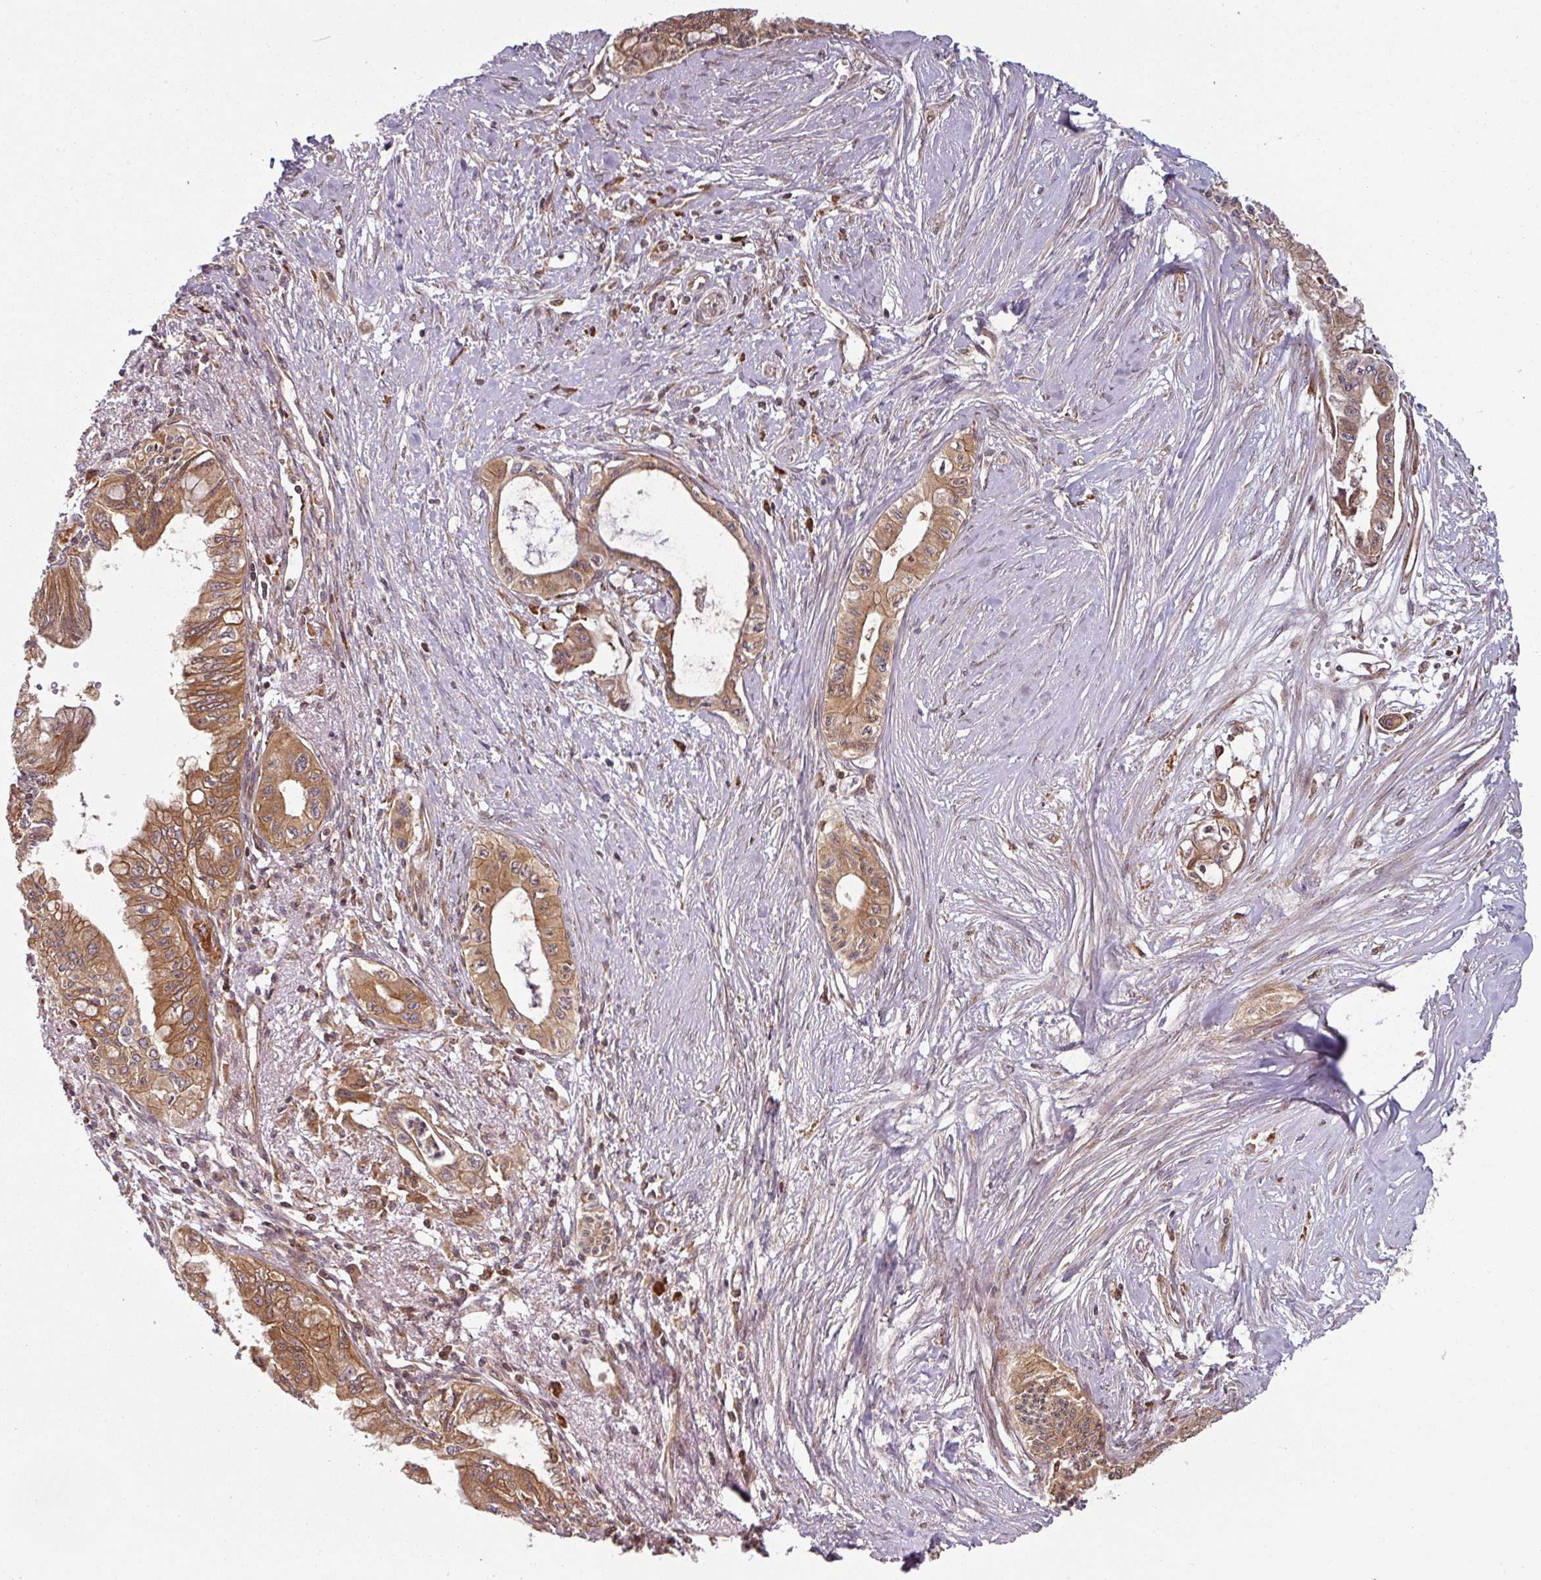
{"staining": {"intensity": "moderate", "quantity": ">75%", "location": "cytoplasmic/membranous"}, "tissue": "pancreatic cancer", "cell_type": "Tumor cells", "image_type": "cancer", "snomed": [{"axis": "morphology", "description": "Adenocarcinoma, NOS"}, {"axis": "topography", "description": "Pancreas"}], "caption": "A brown stain highlights moderate cytoplasmic/membranous positivity of a protein in adenocarcinoma (pancreatic) tumor cells. (Brightfield microscopy of DAB IHC at high magnification).", "gene": "RAB5A", "patient": {"sex": "male", "age": 71}}